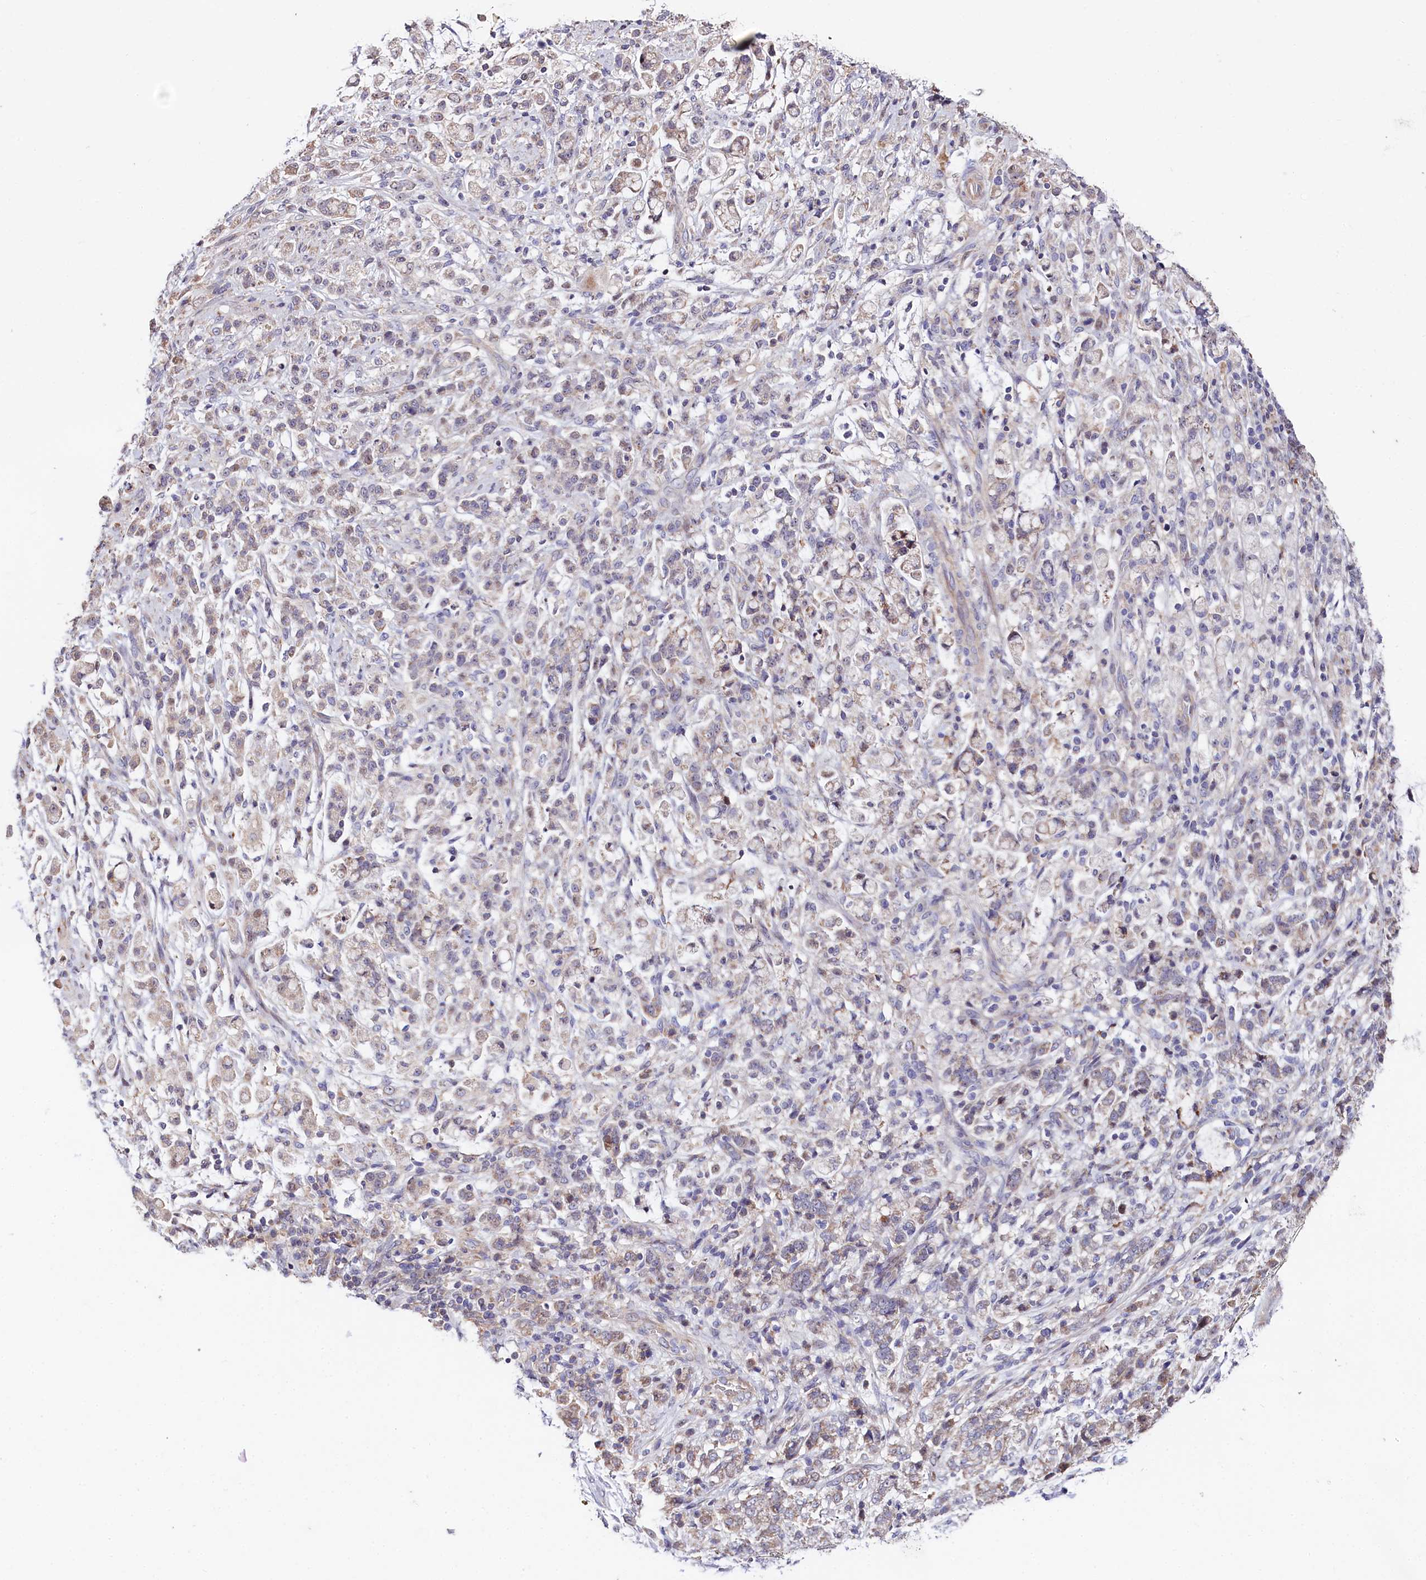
{"staining": {"intensity": "weak", "quantity": ">75%", "location": "cytoplasmic/membranous"}, "tissue": "stomach cancer", "cell_type": "Tumor cells", "image_type": "cancer", "snomed": [{"axis": "morphology", "description": "Adenocarcinoma, NOS"}, {"axis": "topography", "description": "Stomach"}], "caption": "Stomach adenocarcinoma stained with DAB (3,3'-diaminobenzidine) immunohistochemistry demonstrates low levels of weak cytoplasmic/membranous staining in approximately >75% of tumor cells. (brown staining indicates protein expression, while blue staining denotes nuclei).", "gene": "RPUSD3", "patient": {"sex": "female", "age": 60}}